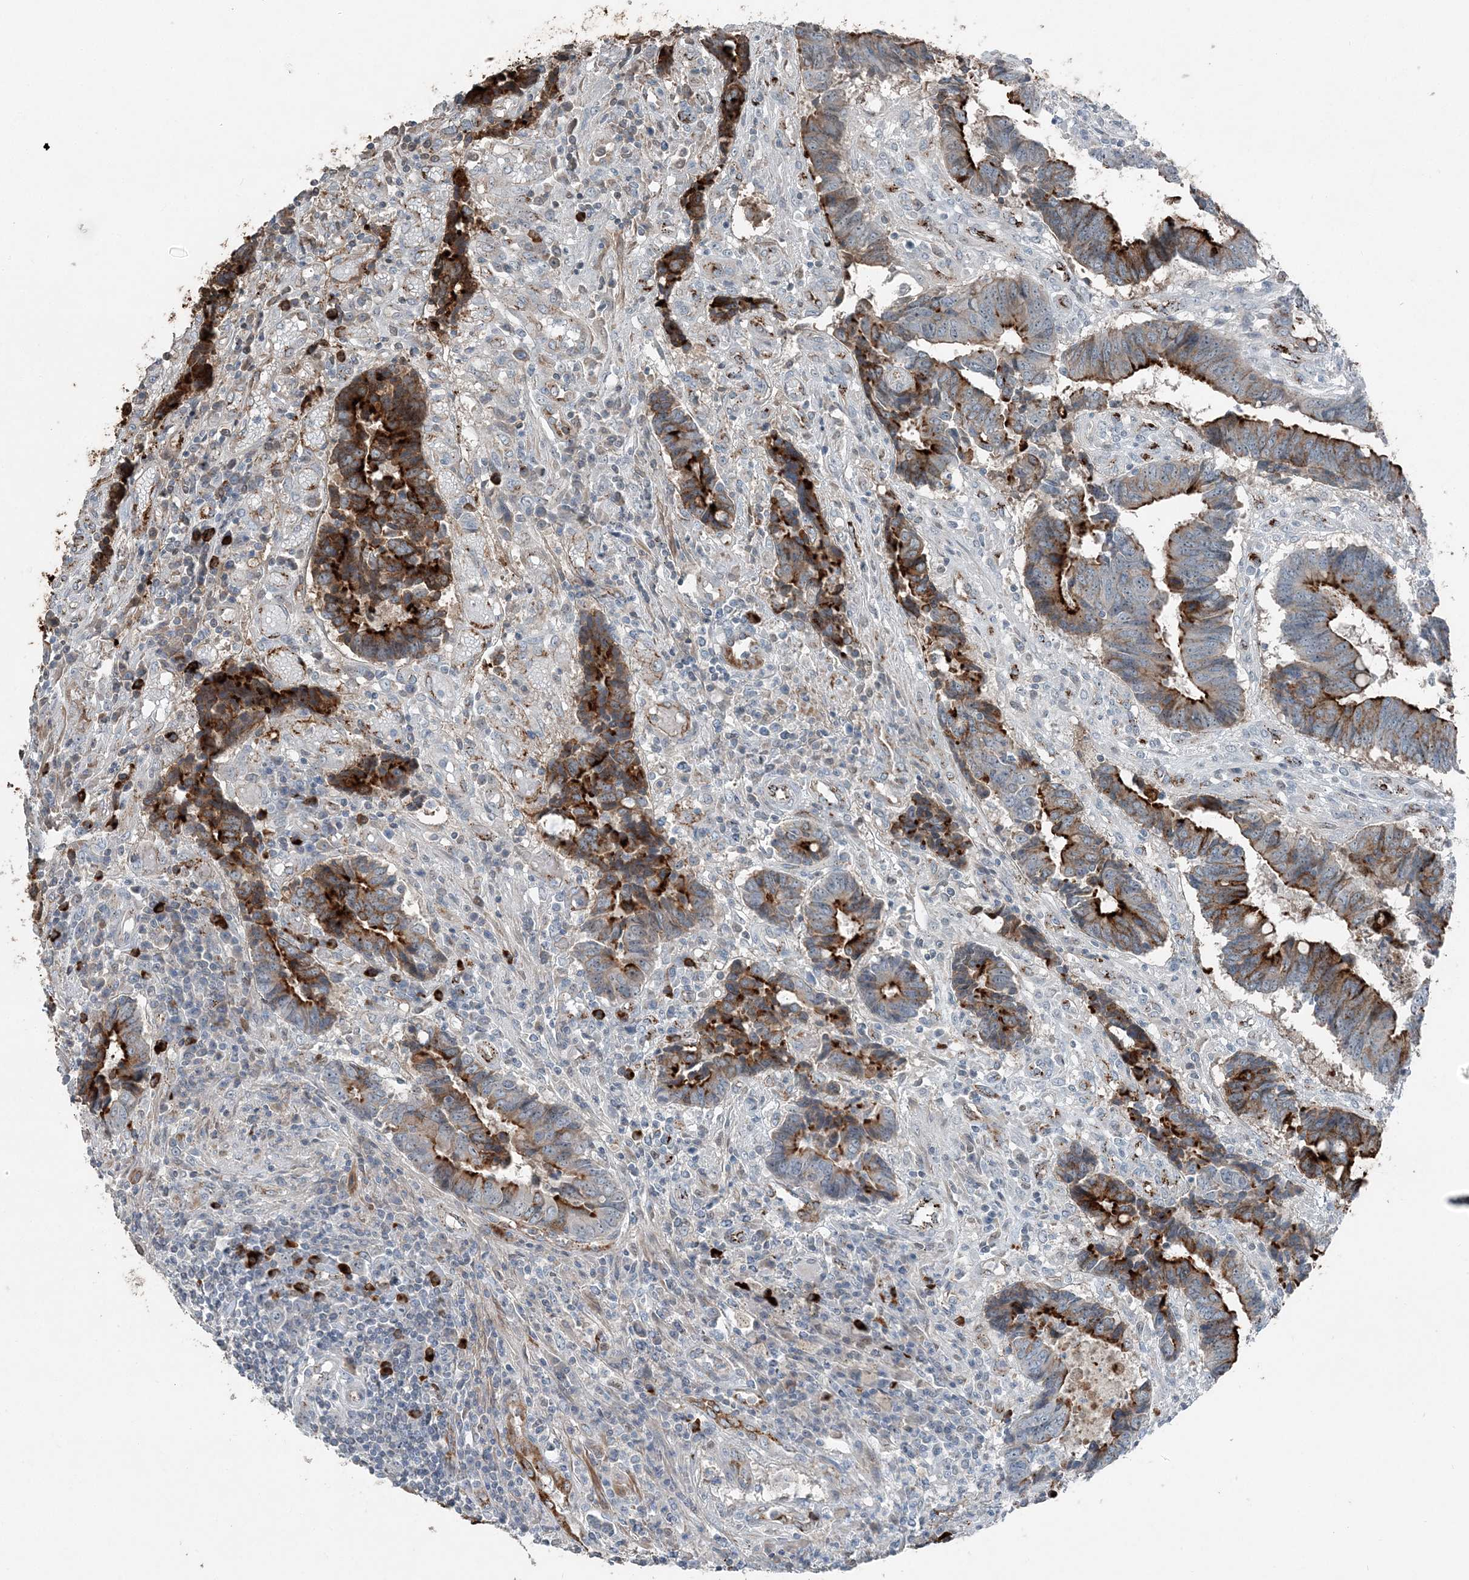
{"staining": {"intensity": "strong", "quantity": "25%-75%", "location": "cytoplasmic/membranous"}, "tissue": "colorectal cancer", "cell_type": "Tumor cells", "image_type": "cancer", "snomed": [{"axis": "morphology", "description": "Adenocarcinoma, NOS"}, {"axis": "topography", "description": "Rectum"}], "caption": "Brown immunohistochemical staining in adenocarcinoma (colorectal) exhibits strong cytoplasmic/membranous expression in about 25%-75% of tumor cells. (IHC, brightfield microscopy, high magnification).", "gene": "ELOVL7", "patient": {"sex": "male", "age": 84}}